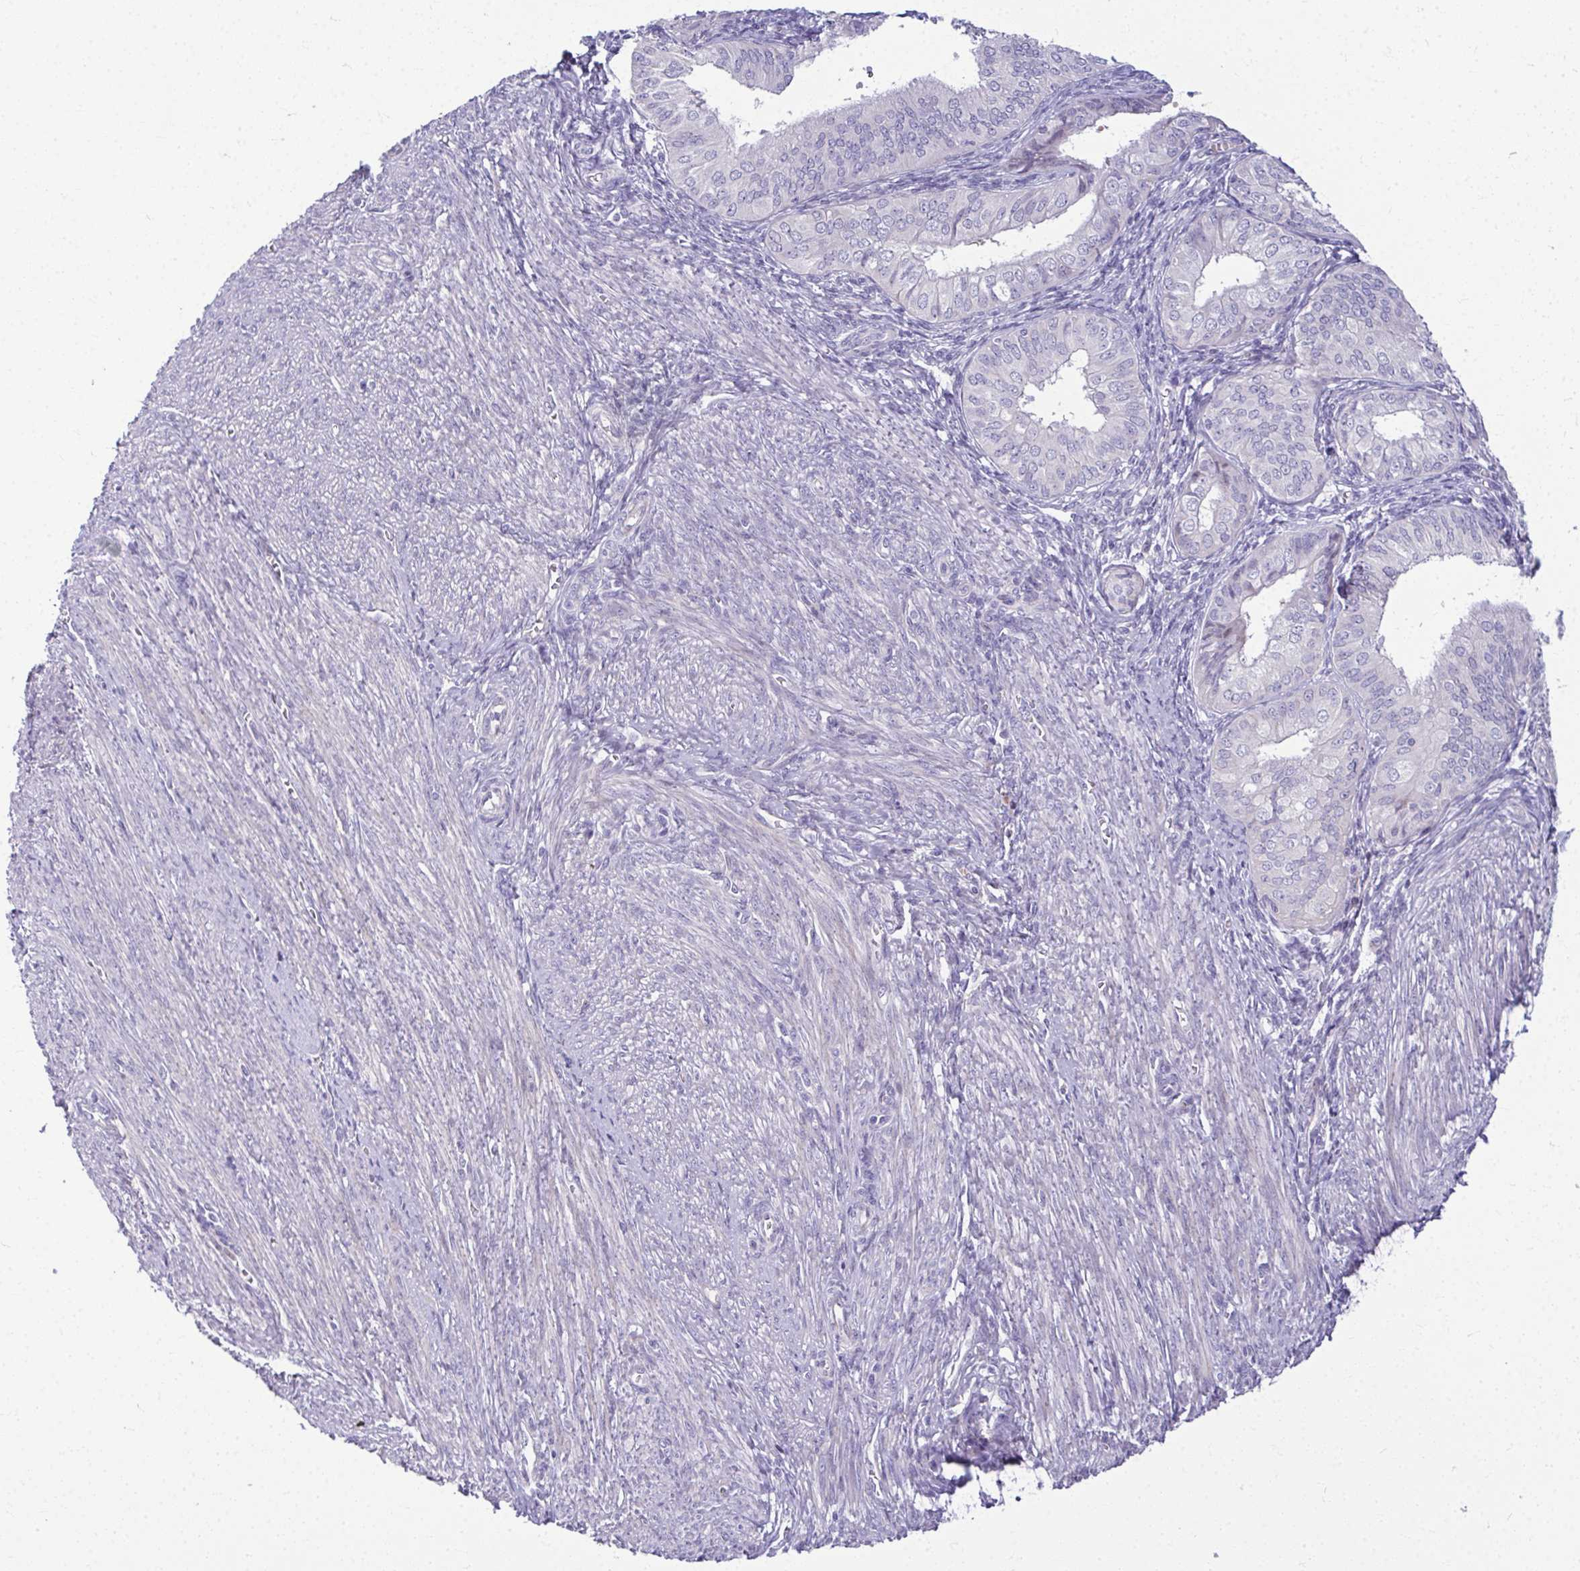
{"staining": {"intensity": "negative", "quantity": "none", "location": "none"}, "tissue": "endometrial cancer", "cell_type": "Tumor cells", "image_type": "cancer", "snomed": [{"axis": "morphology", "description": "Adenocarcinoma, NOS"}, {"axis": "topography", "description": "Endometrium"}], "caption": "Tumor cells show no significant positivity in endometrial cancer (adenocarcinoma).", "gene": "ODF1", "patient": {"sex": "female", "age": 58}}